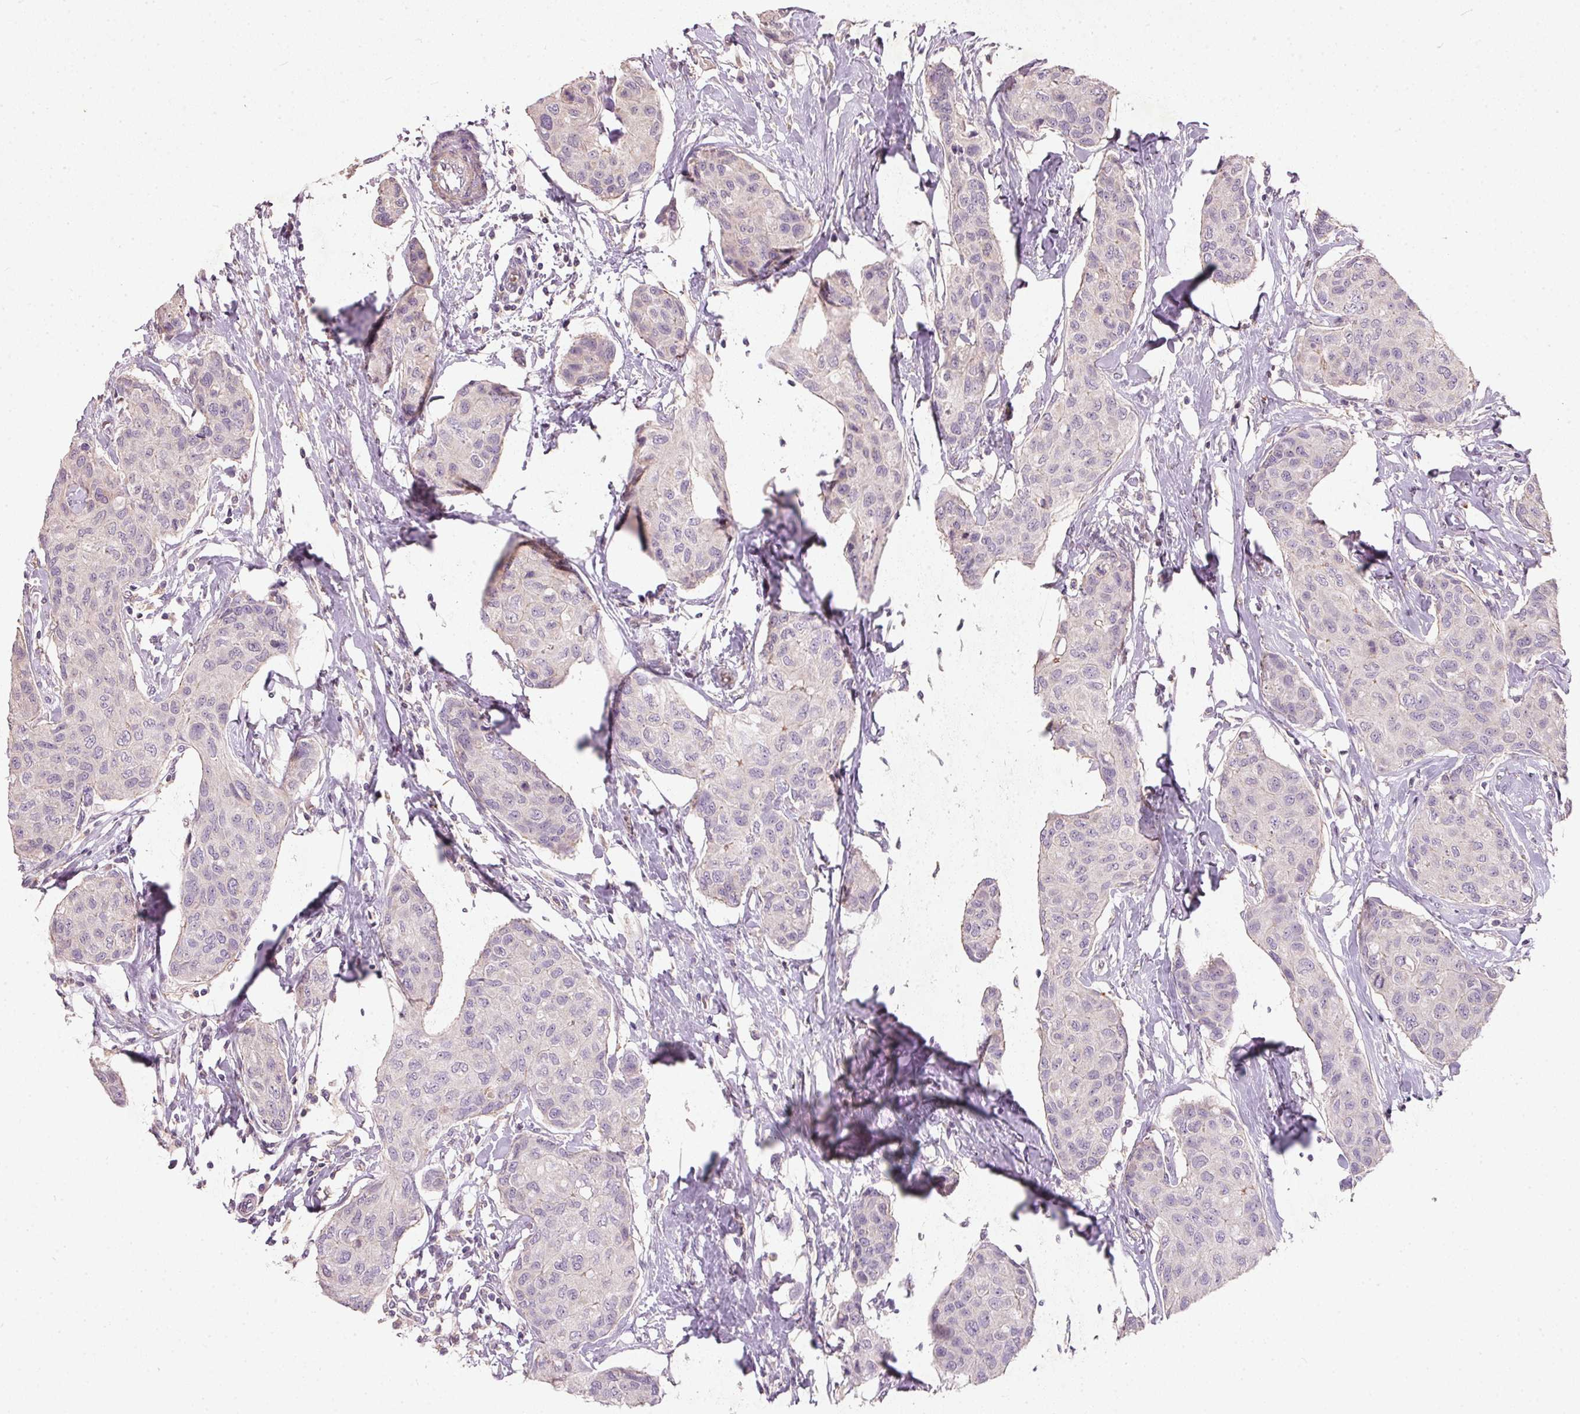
{"staining": {"intensity": "negative", "quantity": "none", "location": "none"}, "tissue": "breast cancer", "cell_type": "Tumor cells", "image_type": "cancer", "snomed": [{"axis": "morphology", "description": "Duct carcinoma"}, {"axis": "topography", "description": "Breast"}], "caption": "High power microscopy image of an immunohistochemistry histopathology image of breast invasive ductal carcinoma, revealing no significant expression in tumor cells.", "gene": "KCNK15", "patient": {"sex": "female", "age": 80}}